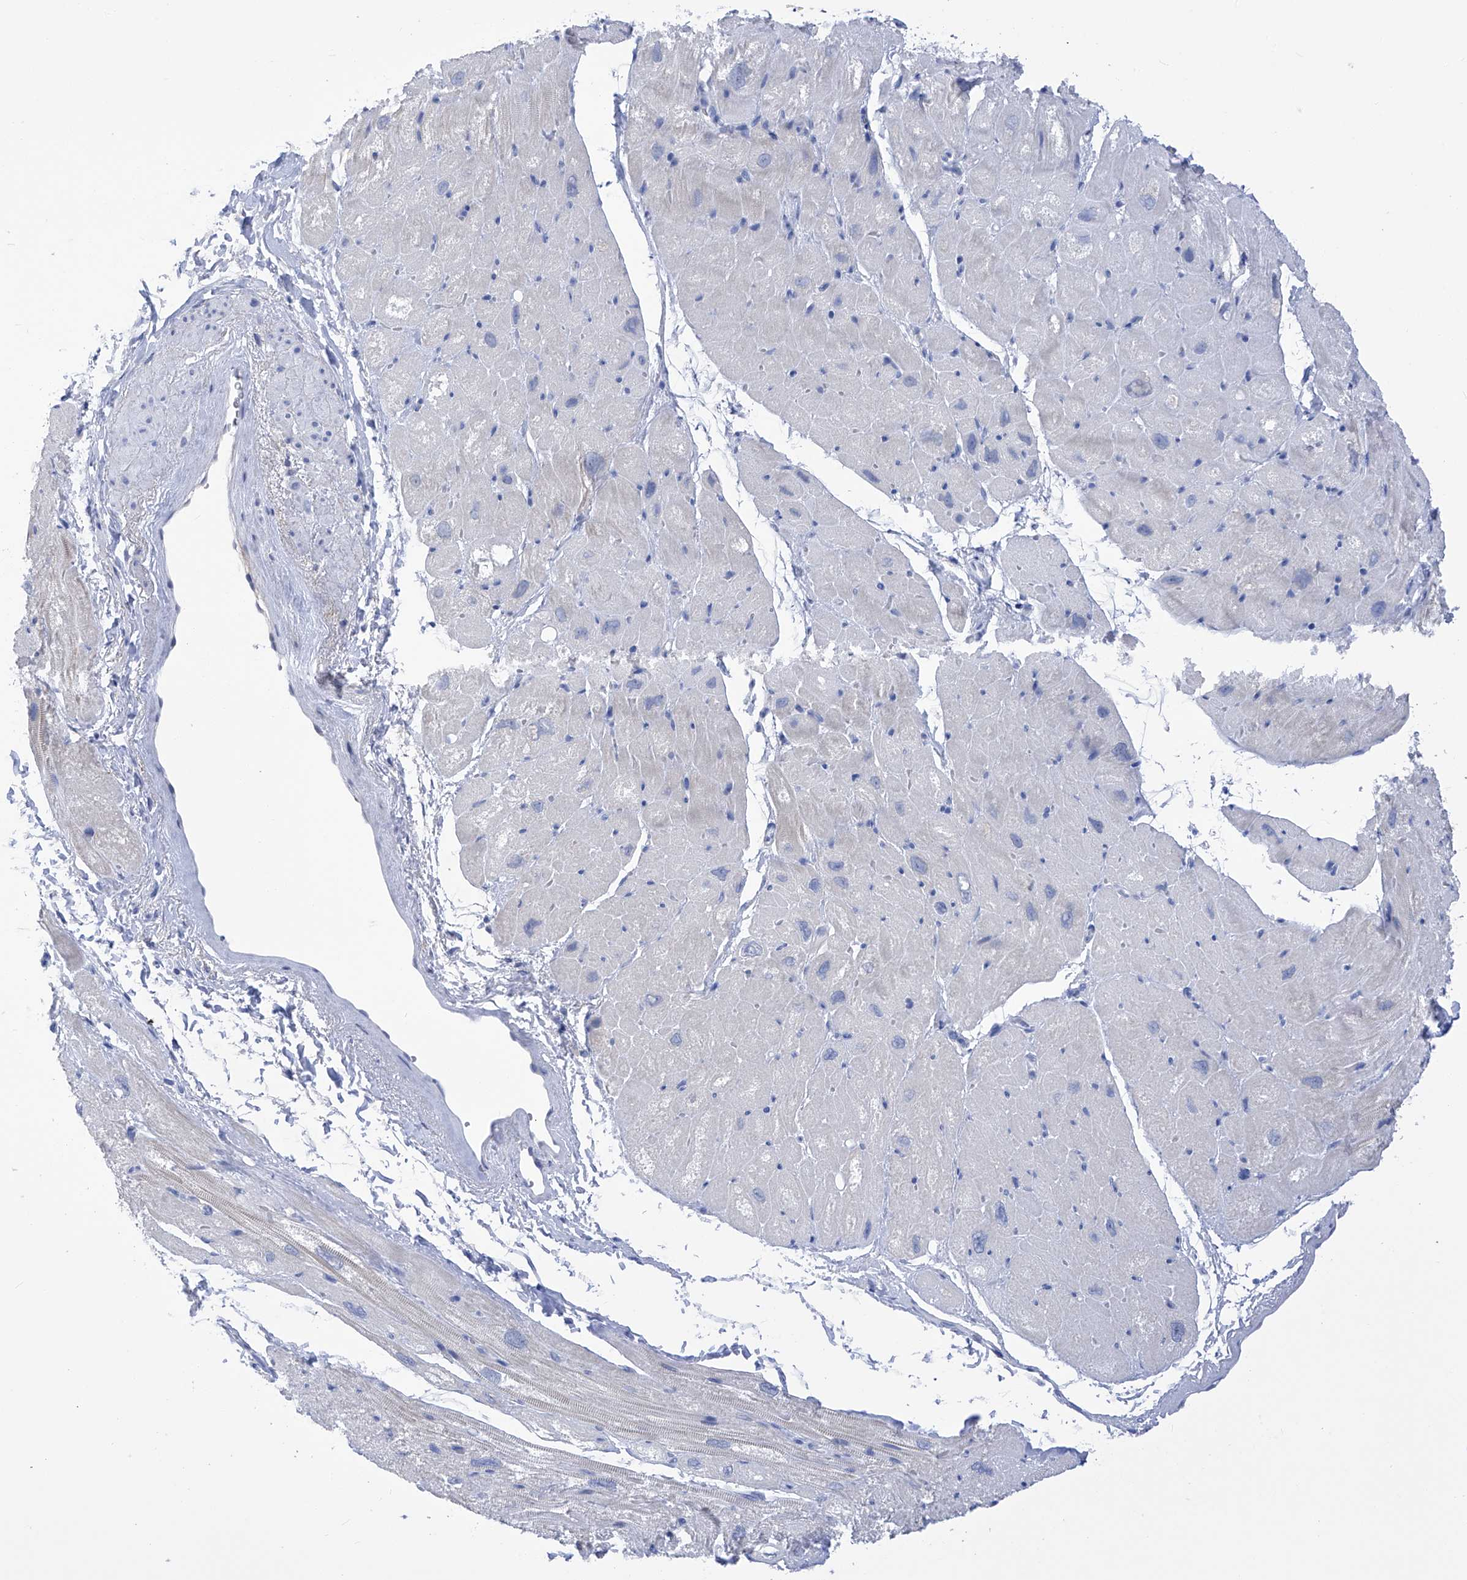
{"staining": {"intensity": "weak", "quantity": "<25%", "location": "cytoplasmic/membranous"}, "tissue": "heart muscle", "cell_type": "Cardiomyocytes", "image_type": "normal", "snomed": [{"axis": "morphology", "description": "Normal tissue, NOS"}, {"axis": "topography", "description": "Heart"}], "caption": "Human heart muscle stained for a protein using IHC demonstrates no expression in cardiomyocytes.", "gene": "FLG", "patient": {"sex": "male", "age": 50}}